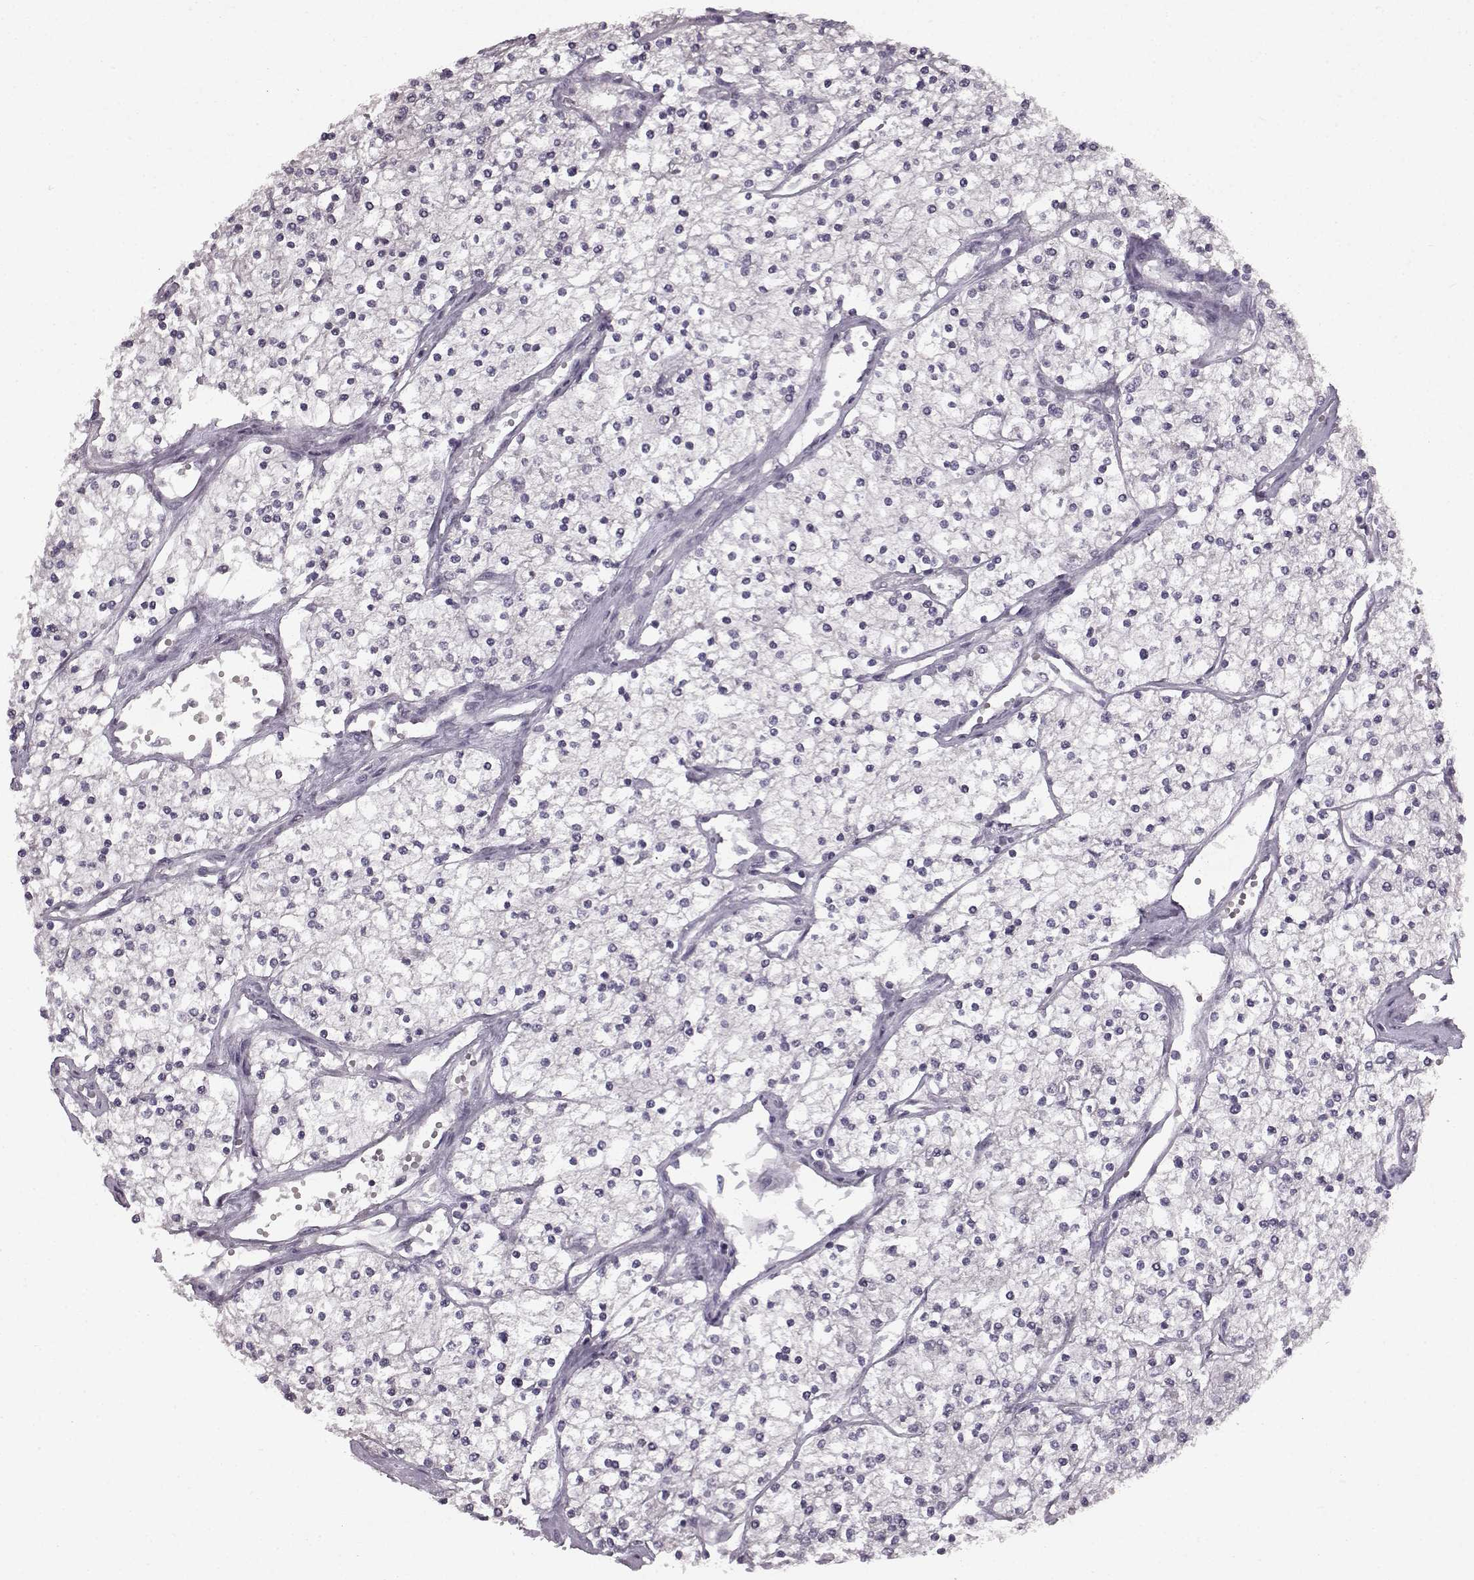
{"staining": {"intensity": "negative", "quantity": "none", "location": "none"}, "tissue": "renal cancer", "cell_type": "Tumor cells", "image_type": "cancer", "snomed": [{"axis": "morphology", "description": "Adenocarcinoma, NOS"}, {"axis": "topography", "description": "Kidney"}], "caption": "This image is of adenocarcinoma (renal) stained with IHC to label a protein in brown with the nuclei are counter-stained blue. There is no expression in tumor cells. (Brightfield microscopy of DAB (3,3'-diaminobenzidine) immunohistochemistry at high magnification).", "gene": "LHB", "patient": {"sex": "male", "age": 80}}